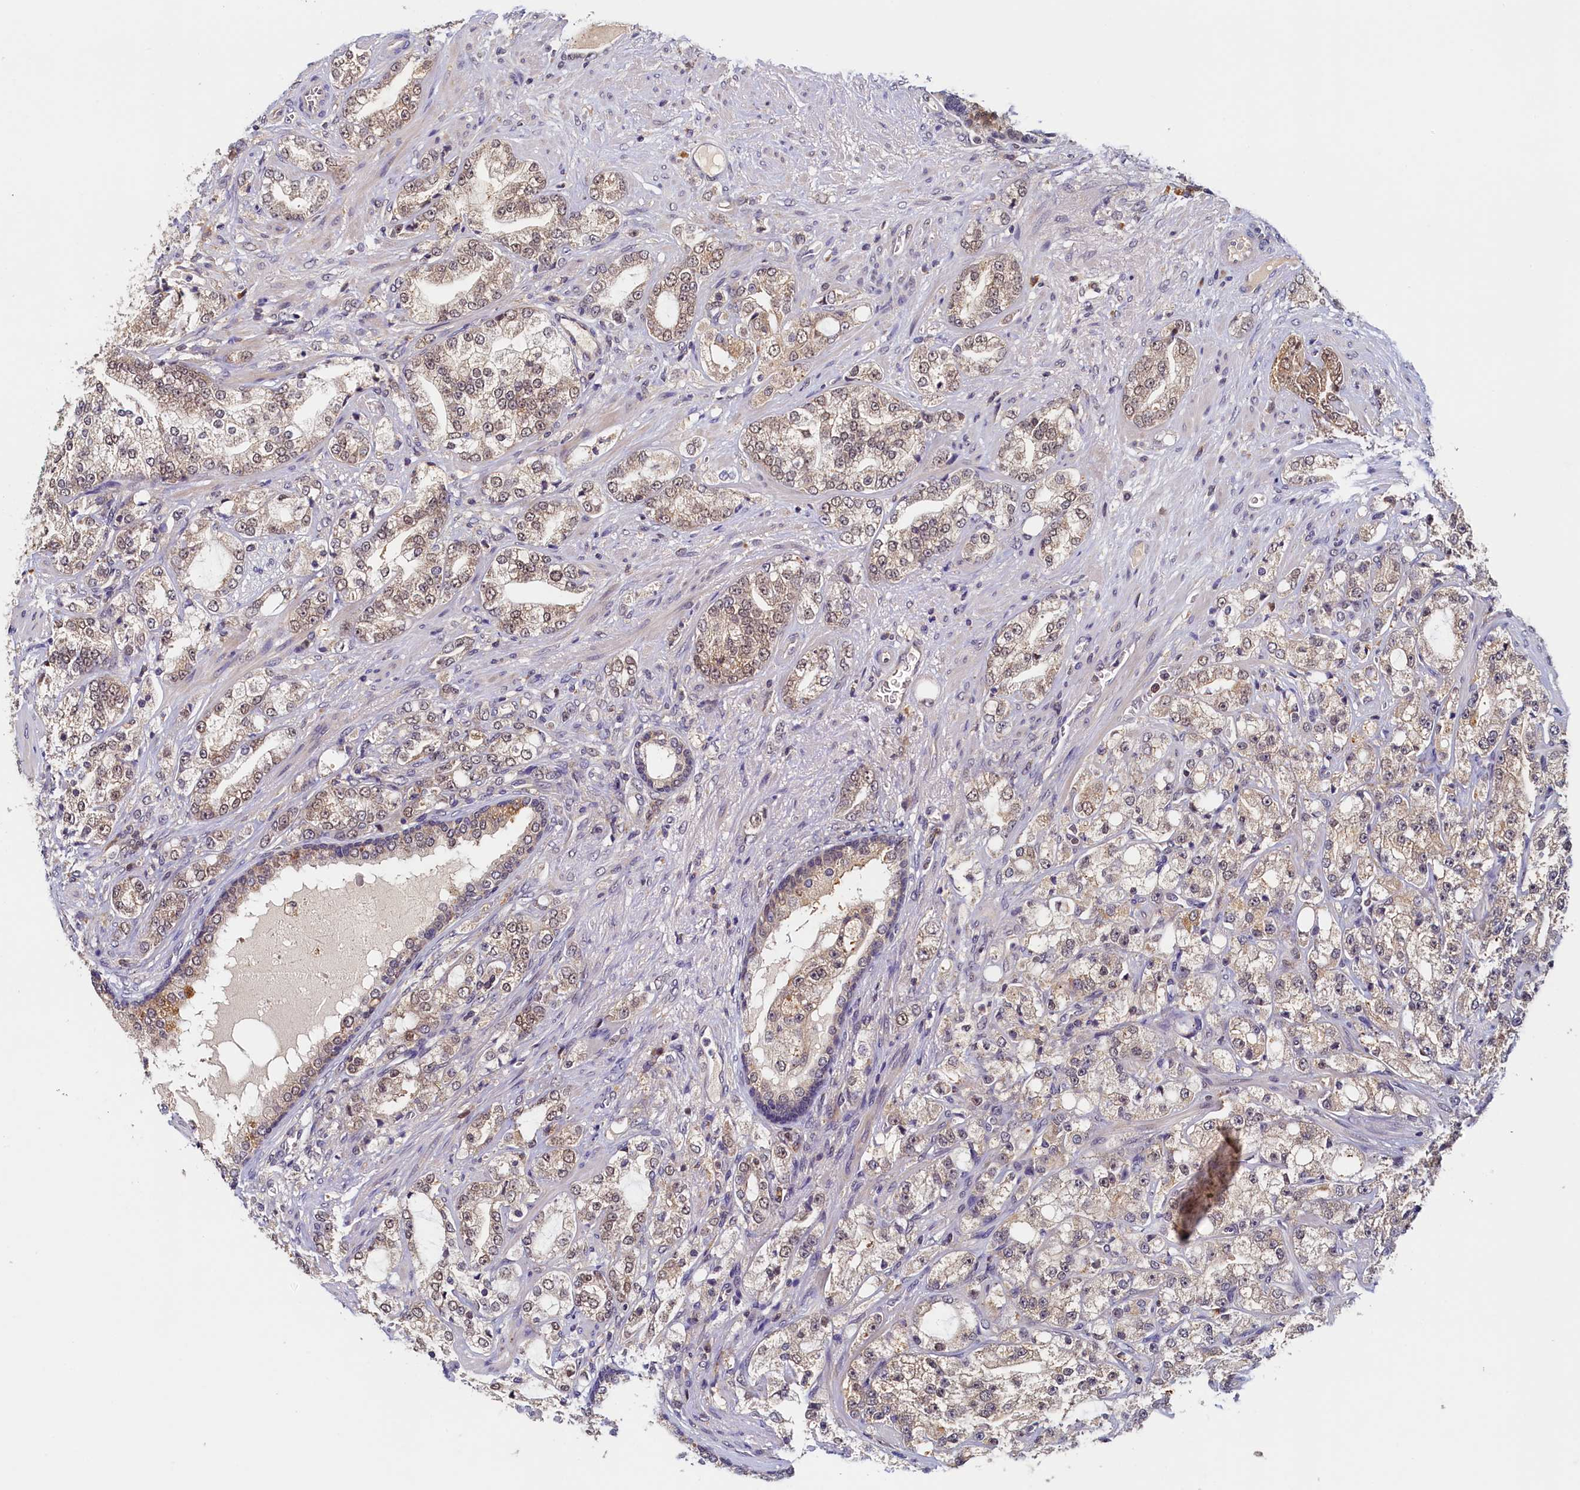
{"staining": {"intensity": "weak", "quantity": "25%-75%", "location": "nuclear"}, "tissue": "prostate cancer", "cell_type": "Tumor cells", "image_type": "cancer", "snomed": [{"axis": "morphology", "description": "Adenocarcinoma, High grade"}, {"axis": "topography", "description": "Prostate"}], "caption": "About 25%-75% of tumor cells in prostate cancer reveal weak nuclear protein staining as visualized by brown immunohistochemical staining.", "gene": "PAAF1", "patient": {"sex": "male", "age": 64}}